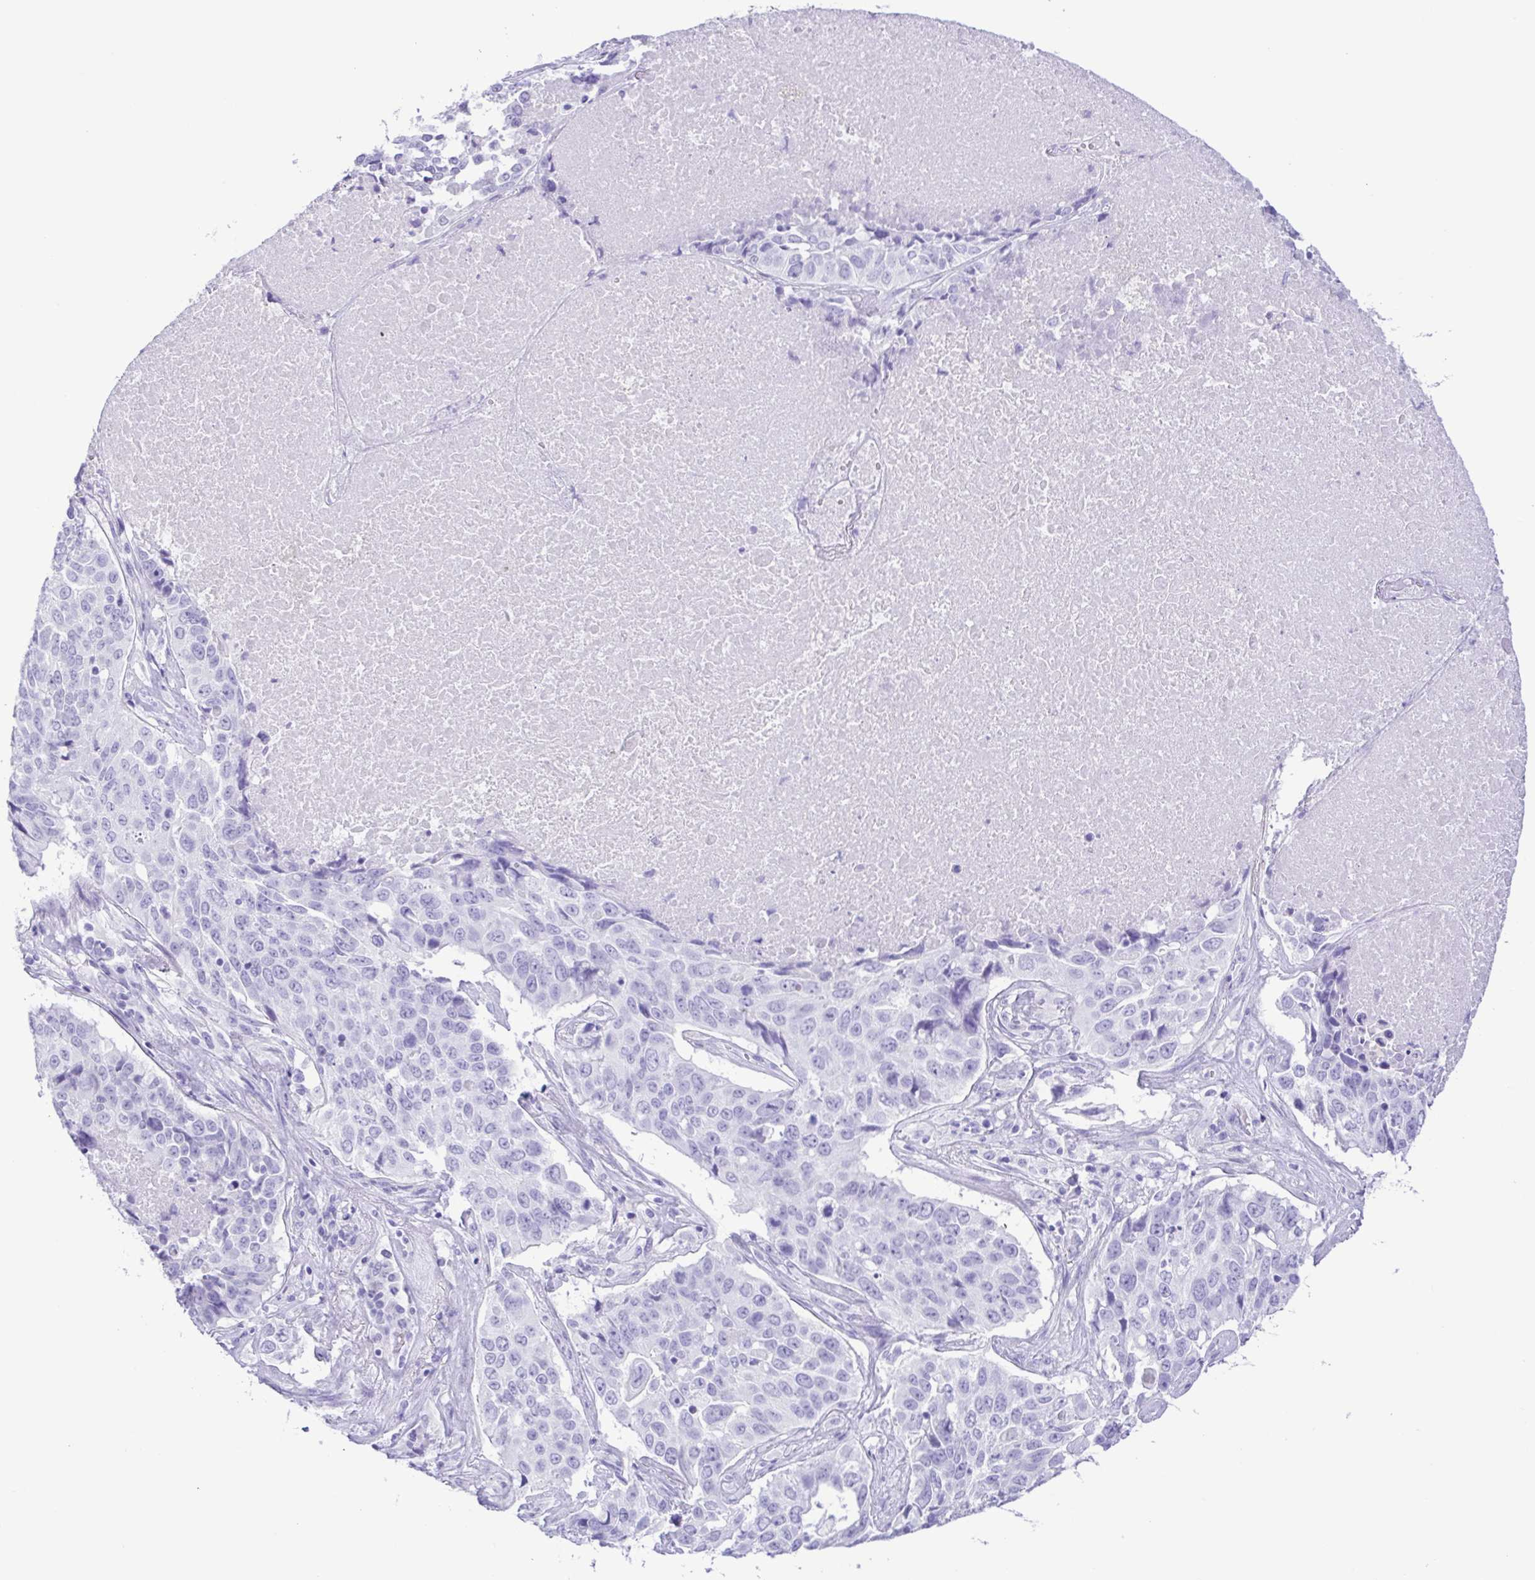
{"staining": {"intensity": "negative", "quantity": "none", "location": "none"}, "tissue": "lung cancer", "cell_type": "Tumor cells", "image_type": "cancer", "snomed": [{"axis": "morphology", "description": "Normal tissue, NOS"}, {"axis": "morphology", "description": "Squamous cell carcinoma, NOS"}, {"axis": "topography", "description": "Bronchus"}, {"axis": "topography", "description": "Lung"}], "caption": "This is an immunohistochemistry (IHC) micrograph of human lung squamous cell carcinoma. There is no expression in tumor cells.", "gene": "CASP14", "patient": {"sex": "male", "age": 64}}